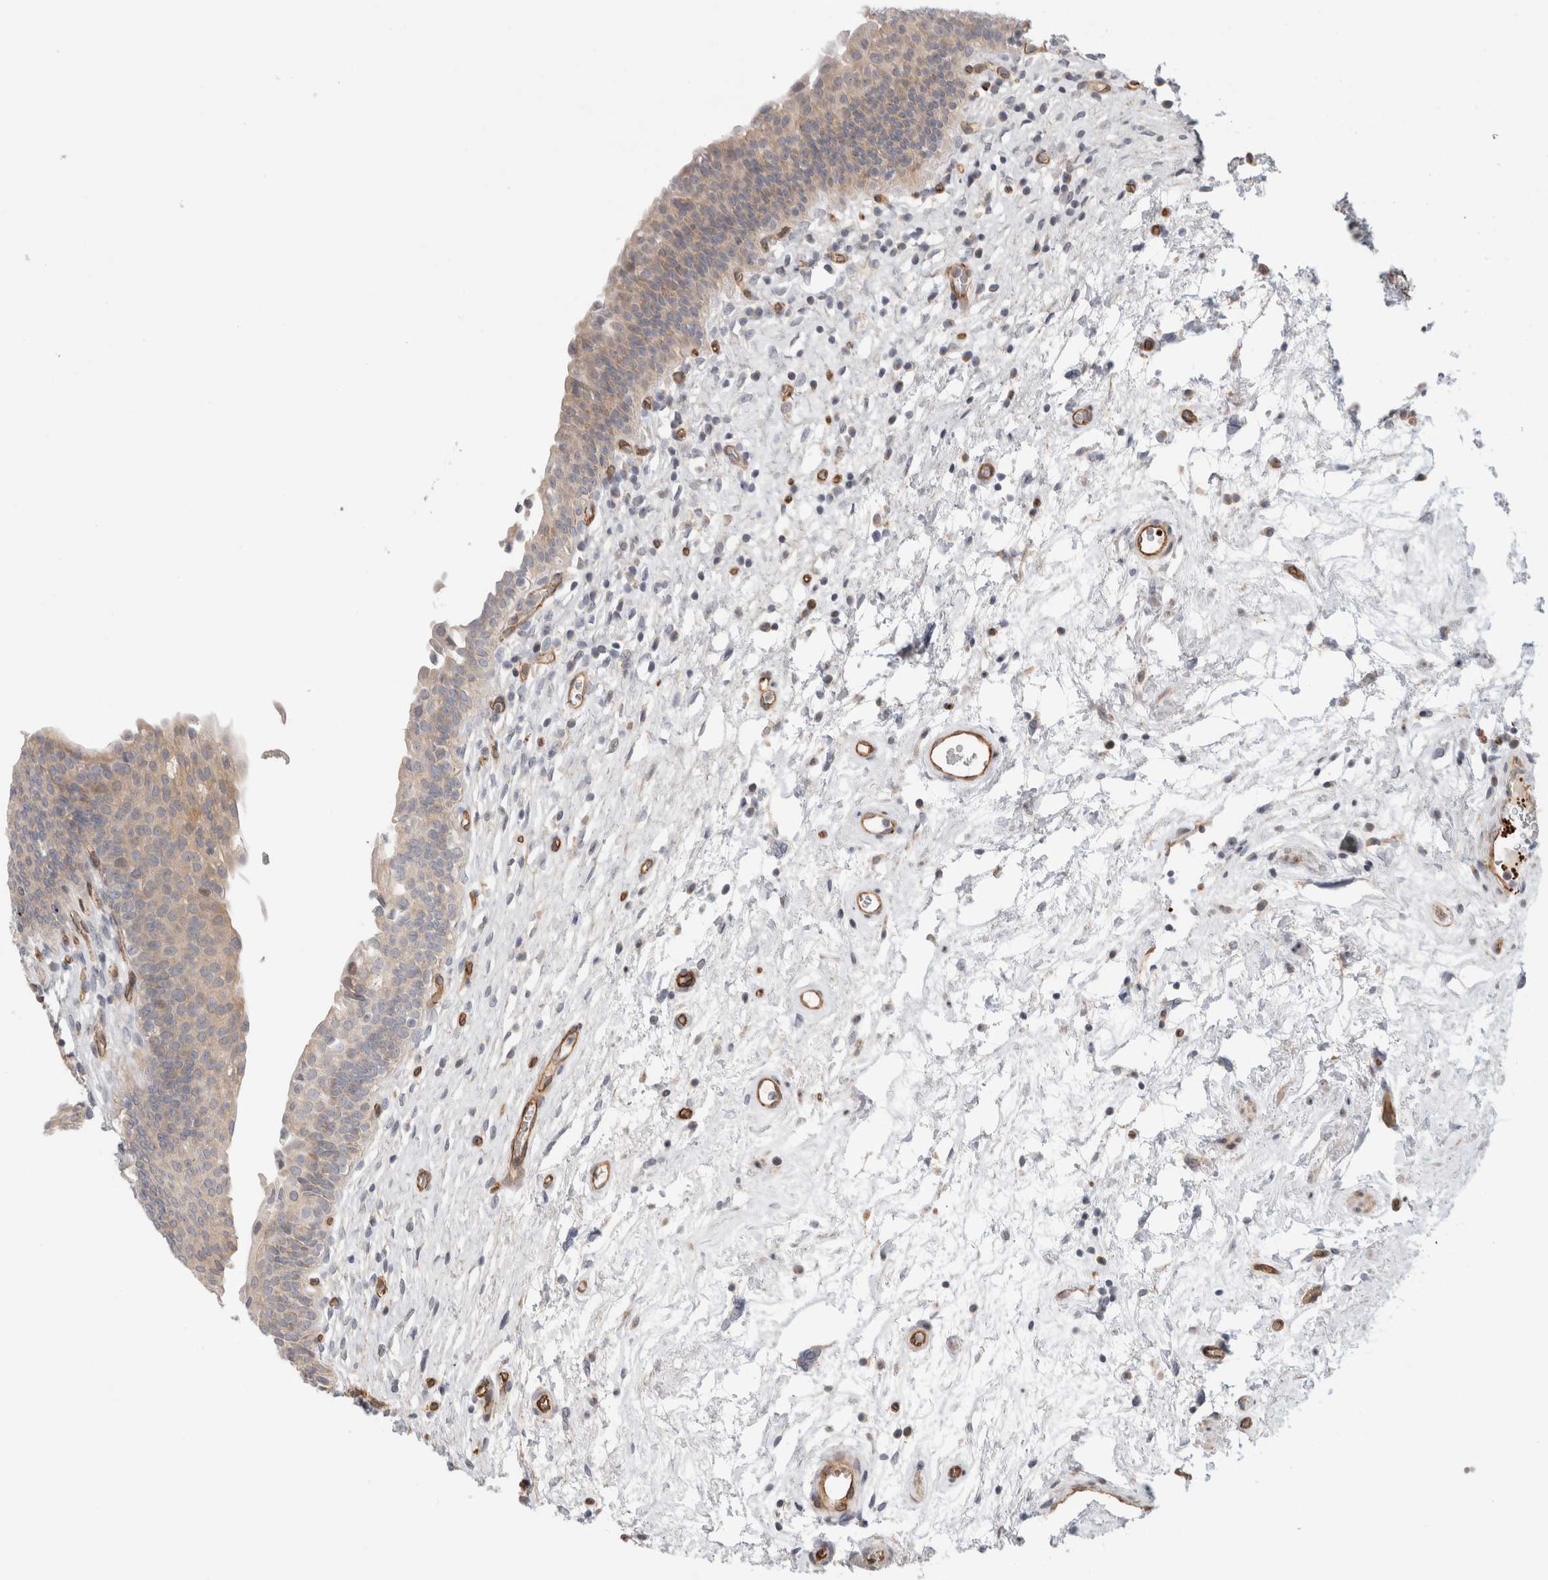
{"staining": {"intensity": "weak", "quantity": ">75%", "location": "cytoplasmic/membranous"}, "tissue": "urinary bladder", "cell_type": "Urothelial cells", "image_type": "normal", "snomed": [{"axis": "morphology", "description": "Normal tissue, NOS"}, {"axis": "topography", "description": "Urinary bladder"}], "caption": "Urinary bladder stained with a protein marker reveals weak staining in urothelial cells.", "gene": "KPNA5", "patient": {"sex": "male", "age": 83}}